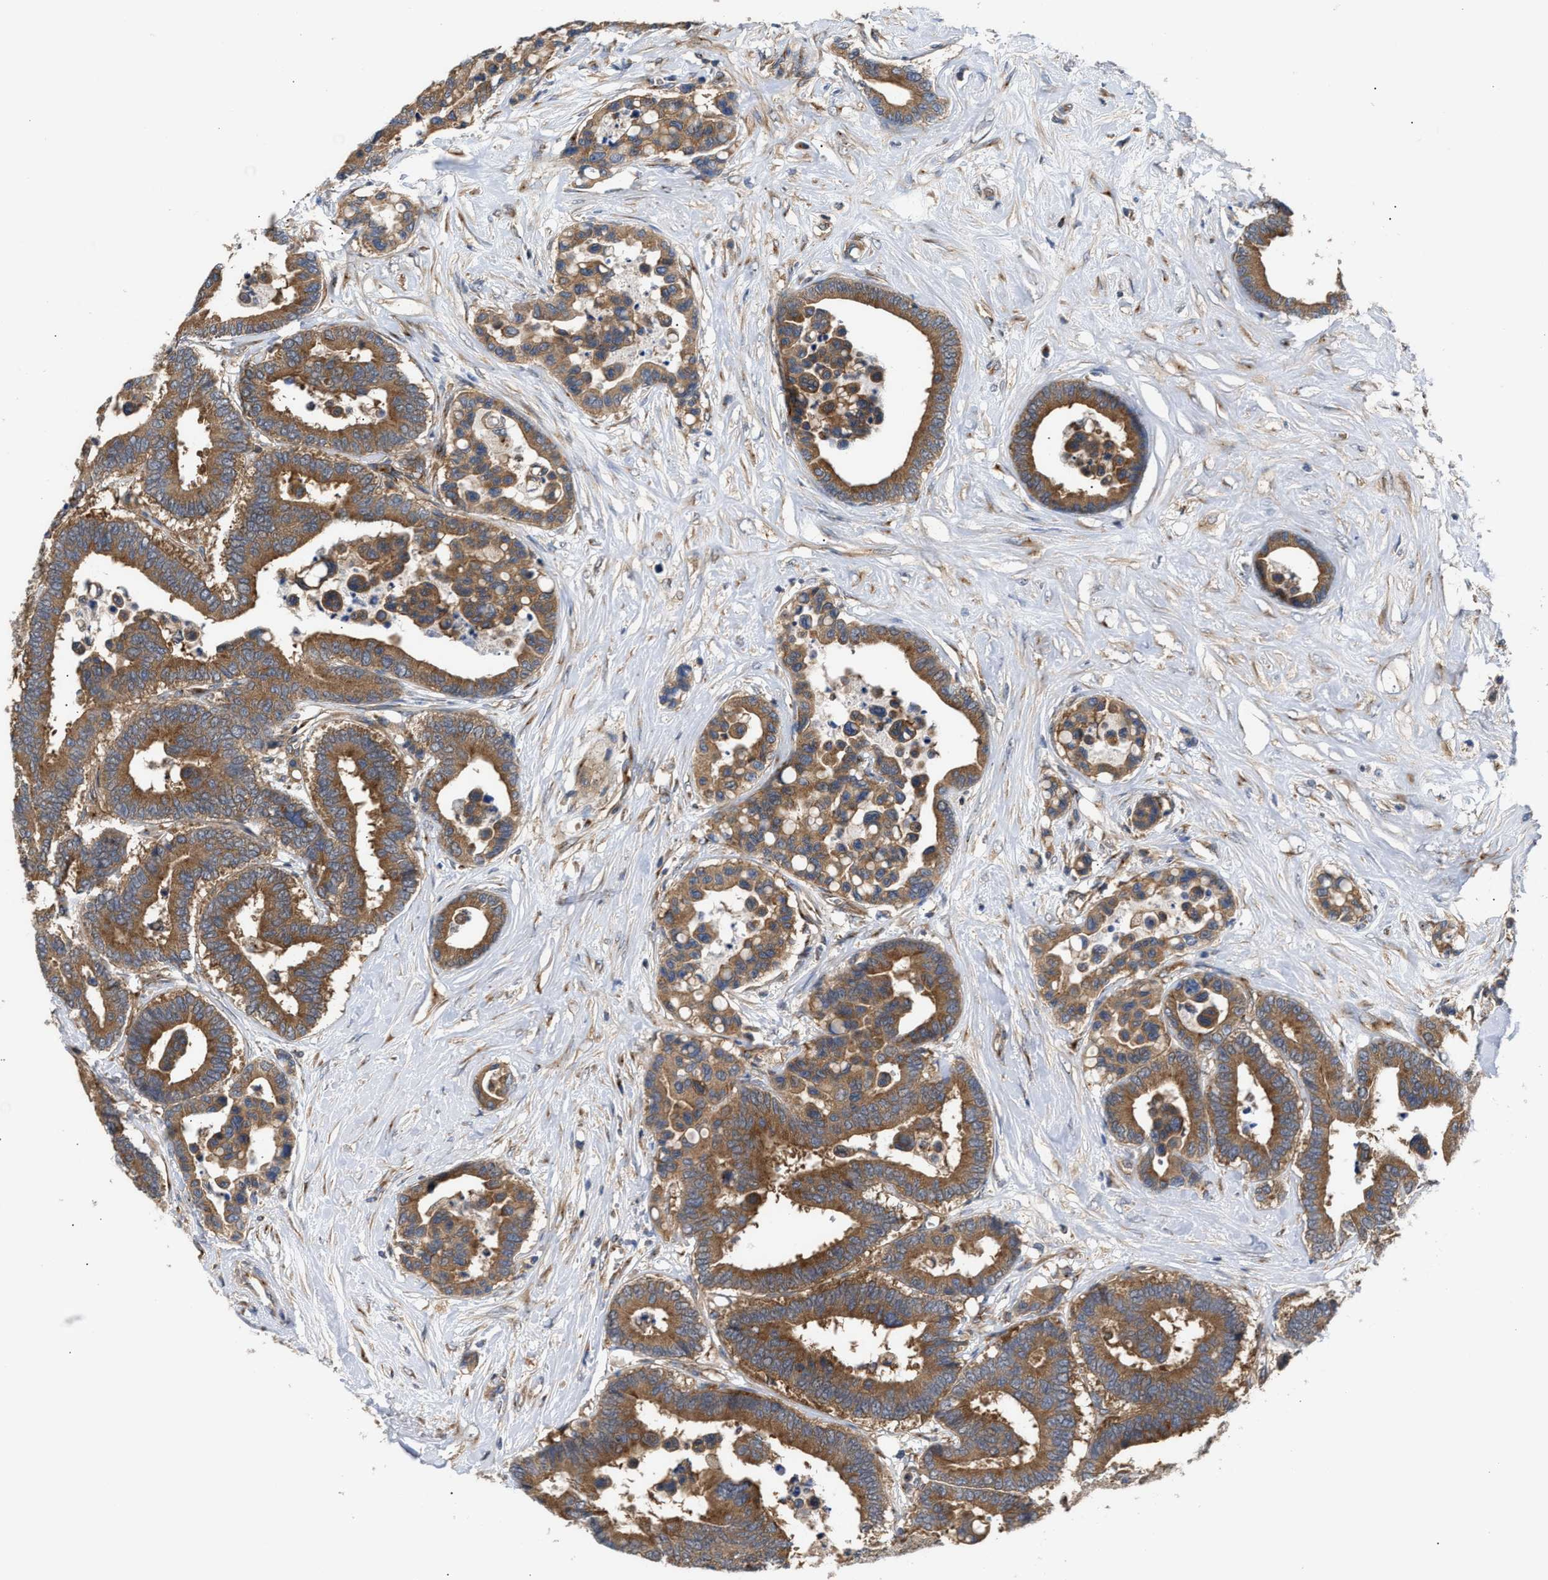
{"staining": {"intensity": "moderate", "quantity": ">75%", "location": "cytoplasmic/membranous"}, "tissue": "colorectal cancer", "cell_type": "Tumor cells", "image_type": "cancer", "snomed": [{"axis": "morphology", "description": "Normal tissue, NOS"}, {"axis": "morphology", "description": "Adenocarcinoma, NOS"}, {"axis": "topography", "description": "Colon"}], "caption": "Brown immunohistochemical staining in colorectal adenocarcinoma demonstrates moderate cytoplasmic/membranous positivity in approximately >75% of tumor cells.", "gene": "LAPTM4B", "patient": {"sex": "male", "age": 82}}